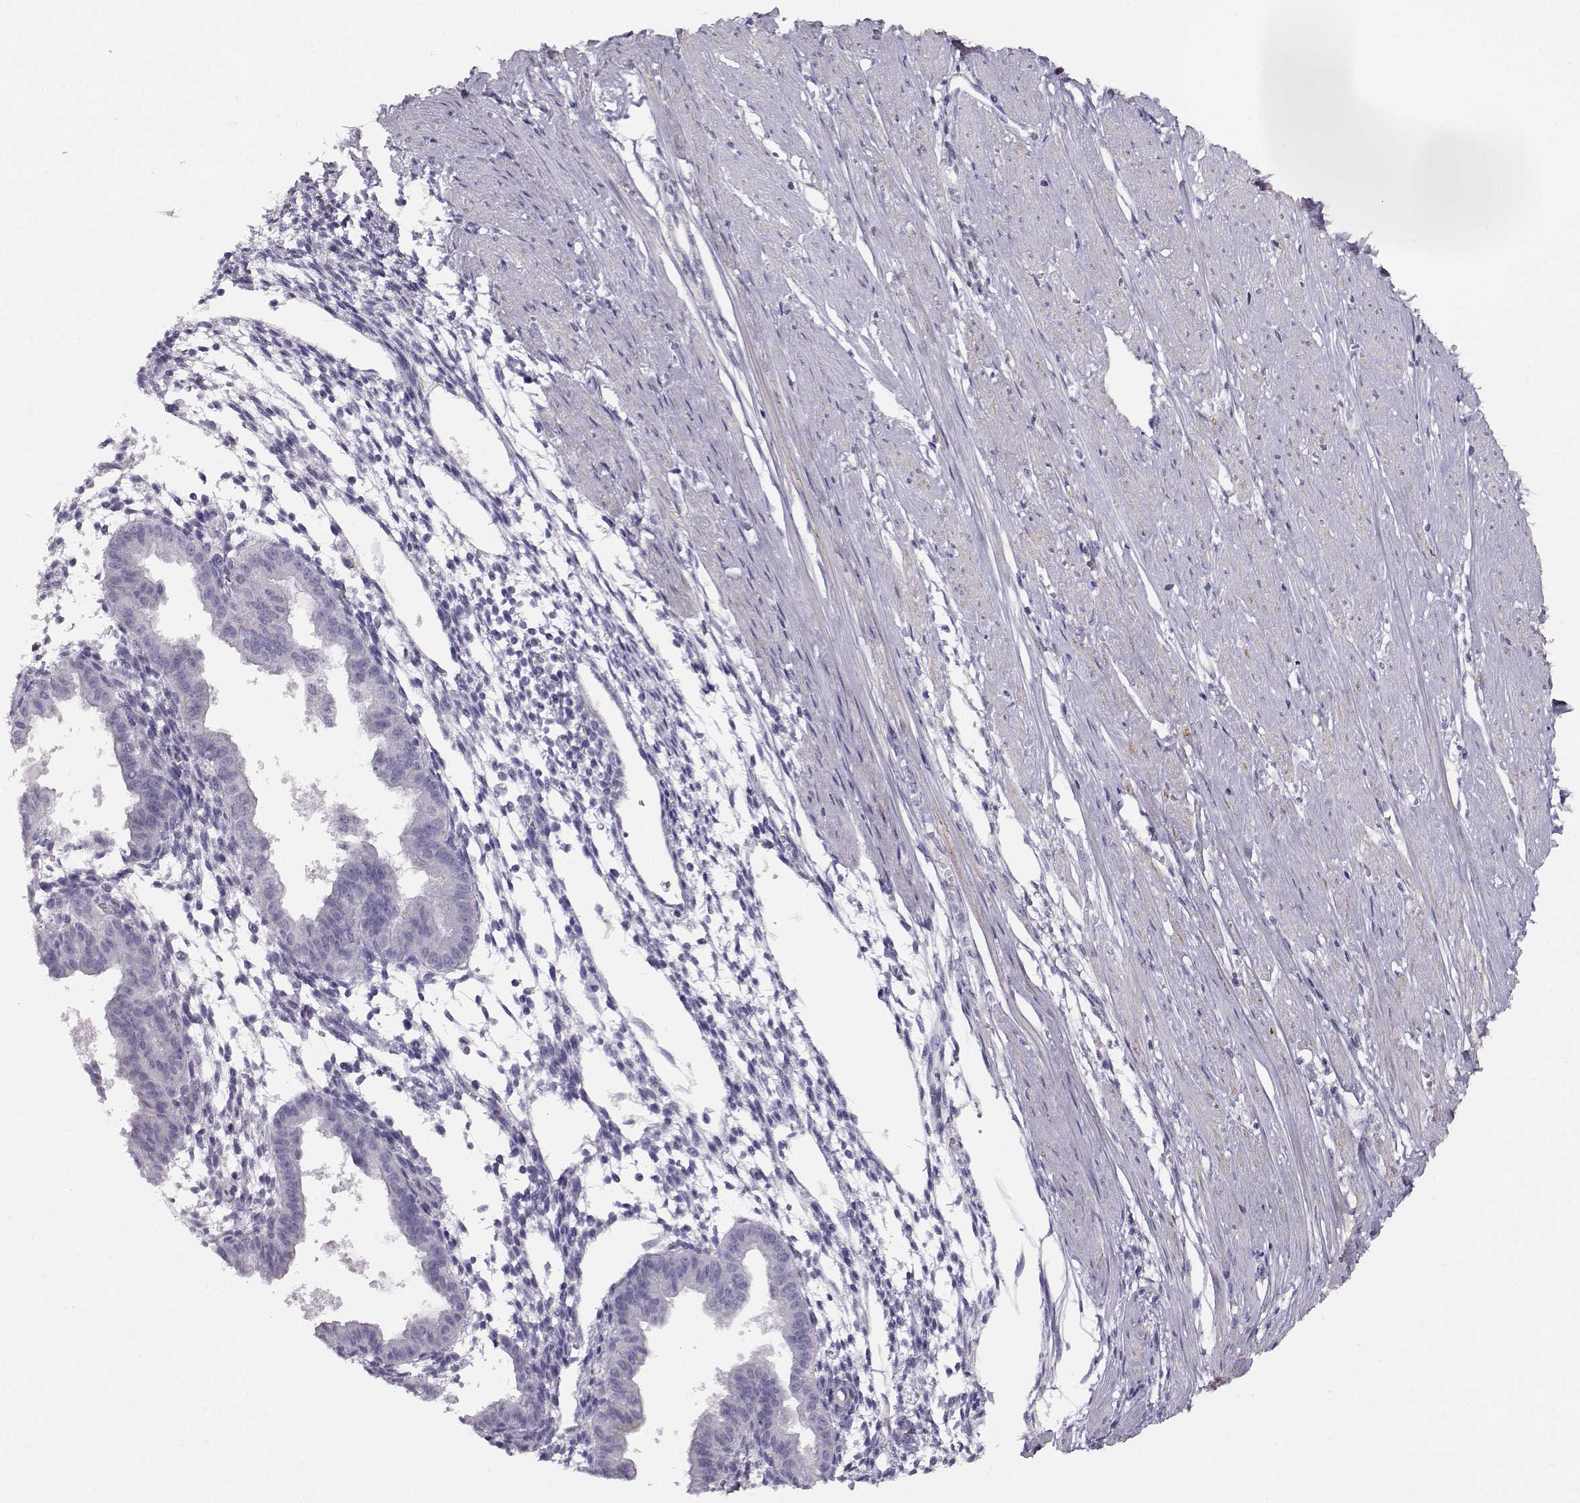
{"staining": {"intensity": "negative", "quantity": "none", "location": "none"}, "tissue": "endometrium", "cell_type": "Cells in endometrial stroma", "image_type": "normal", "snomed": [{"axis": "morphology", "description": "Normal tissue, NOS"}, {"axis": "topography", "description": "Endometrium"}], "caption": "Immunohistochemical staining of normal human endometrium shows no significant staining in cells in endometrial stroma.", "gene": "RBM44", "patient": {"sex": "female", "age": 37}}